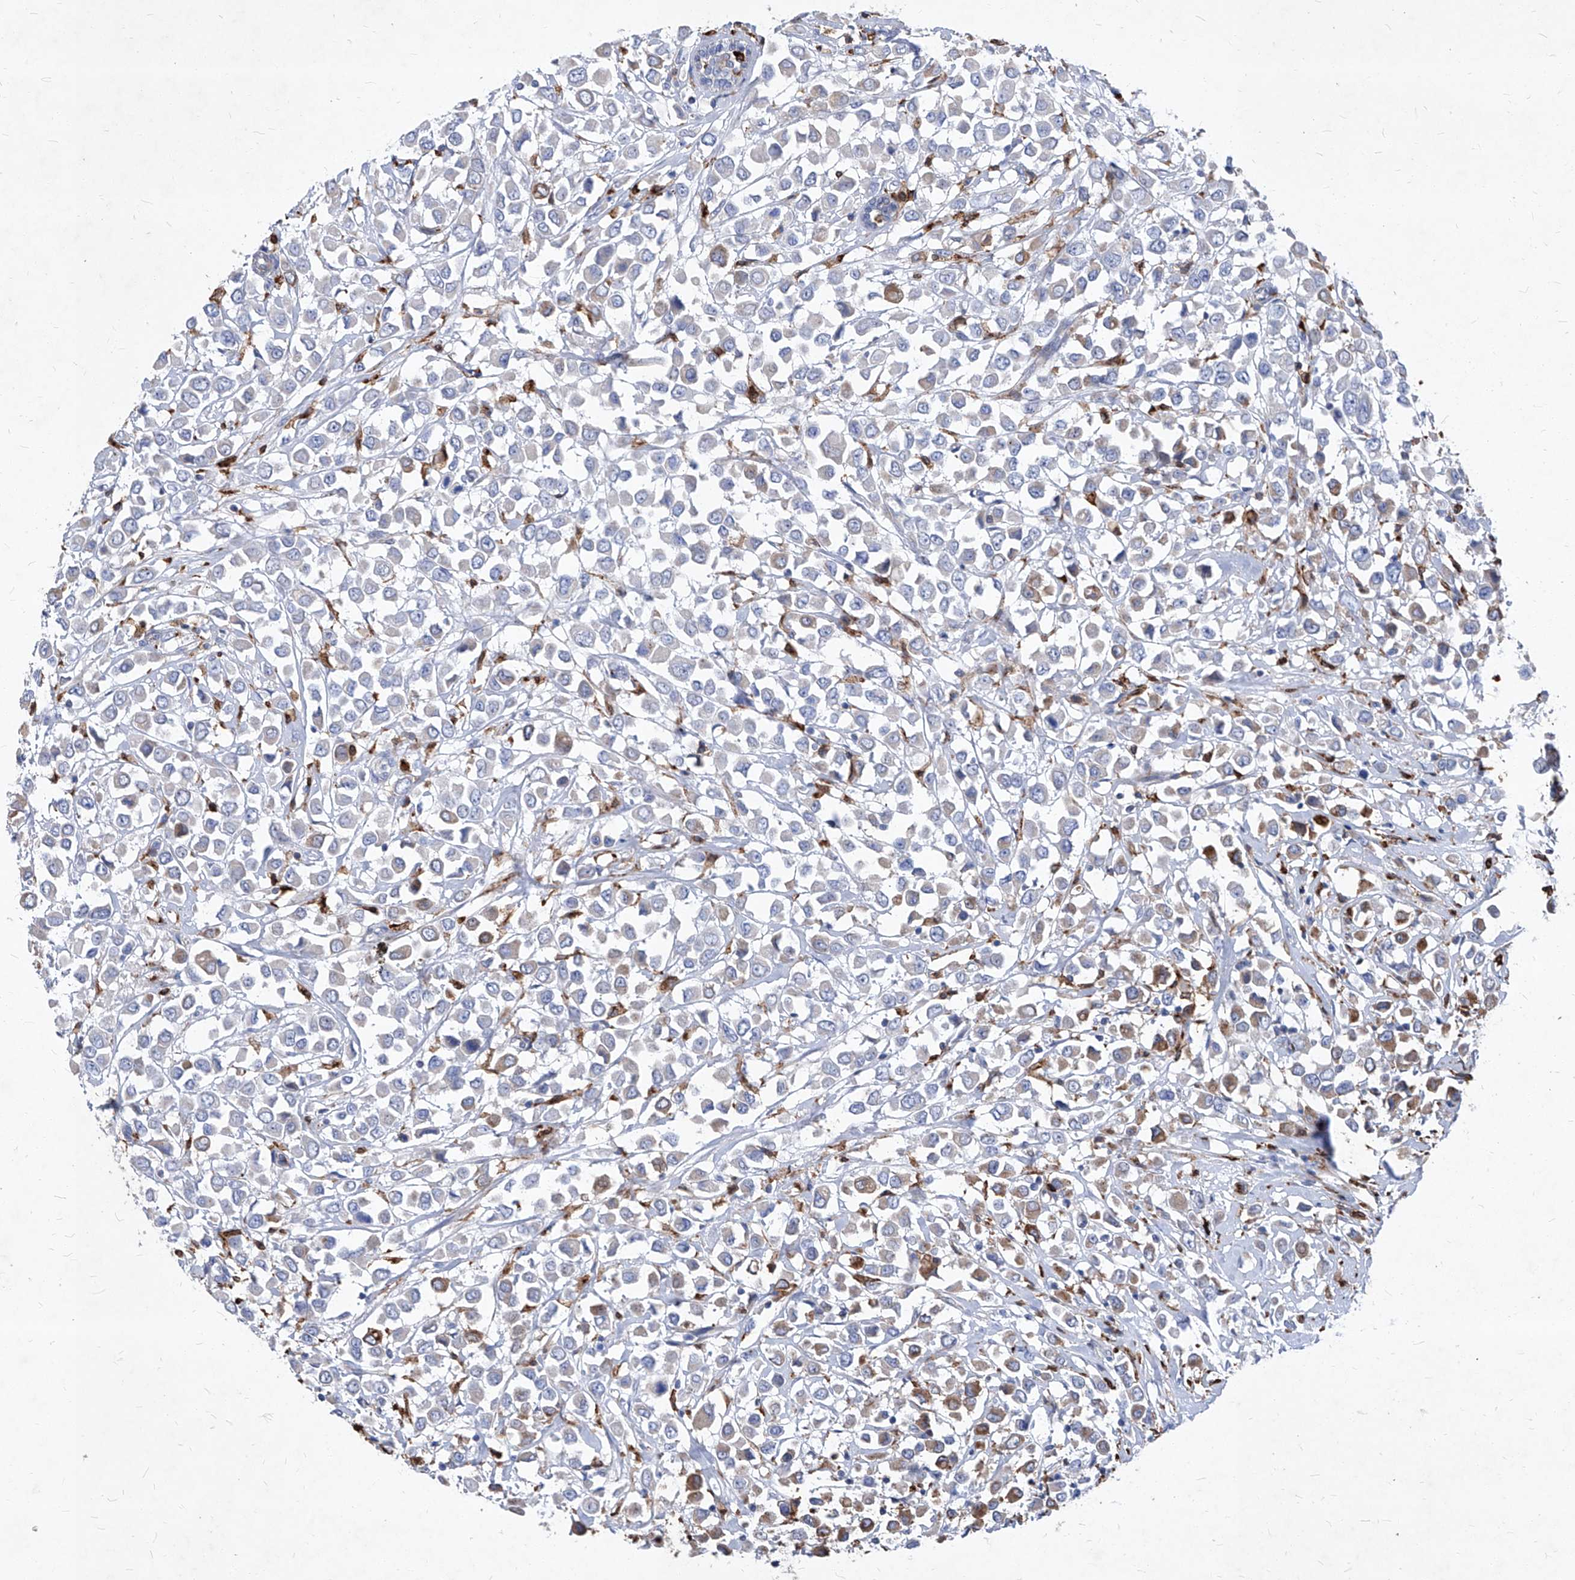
{"staining": {"intensity": "moderate", "quantity": "<25%", "location": "cytoplasmic/membranous"}, "tissue": "breast cancer", "cell_type": "Tumor cells", "image_type": "cancer", "snomed": [{"axis": "morphology", "description": "Duct carcinoma"}, {"axis": "topography", "description": "Breast"}], "caption": "Protein expression analysis of breast invasive ductal carcinoma reveals moderate cytoplasmic/membranous staining in approximately <25% of tumor cells.", "gene": "UBOX5", "patient": {"sex": "female", "age": 61}}